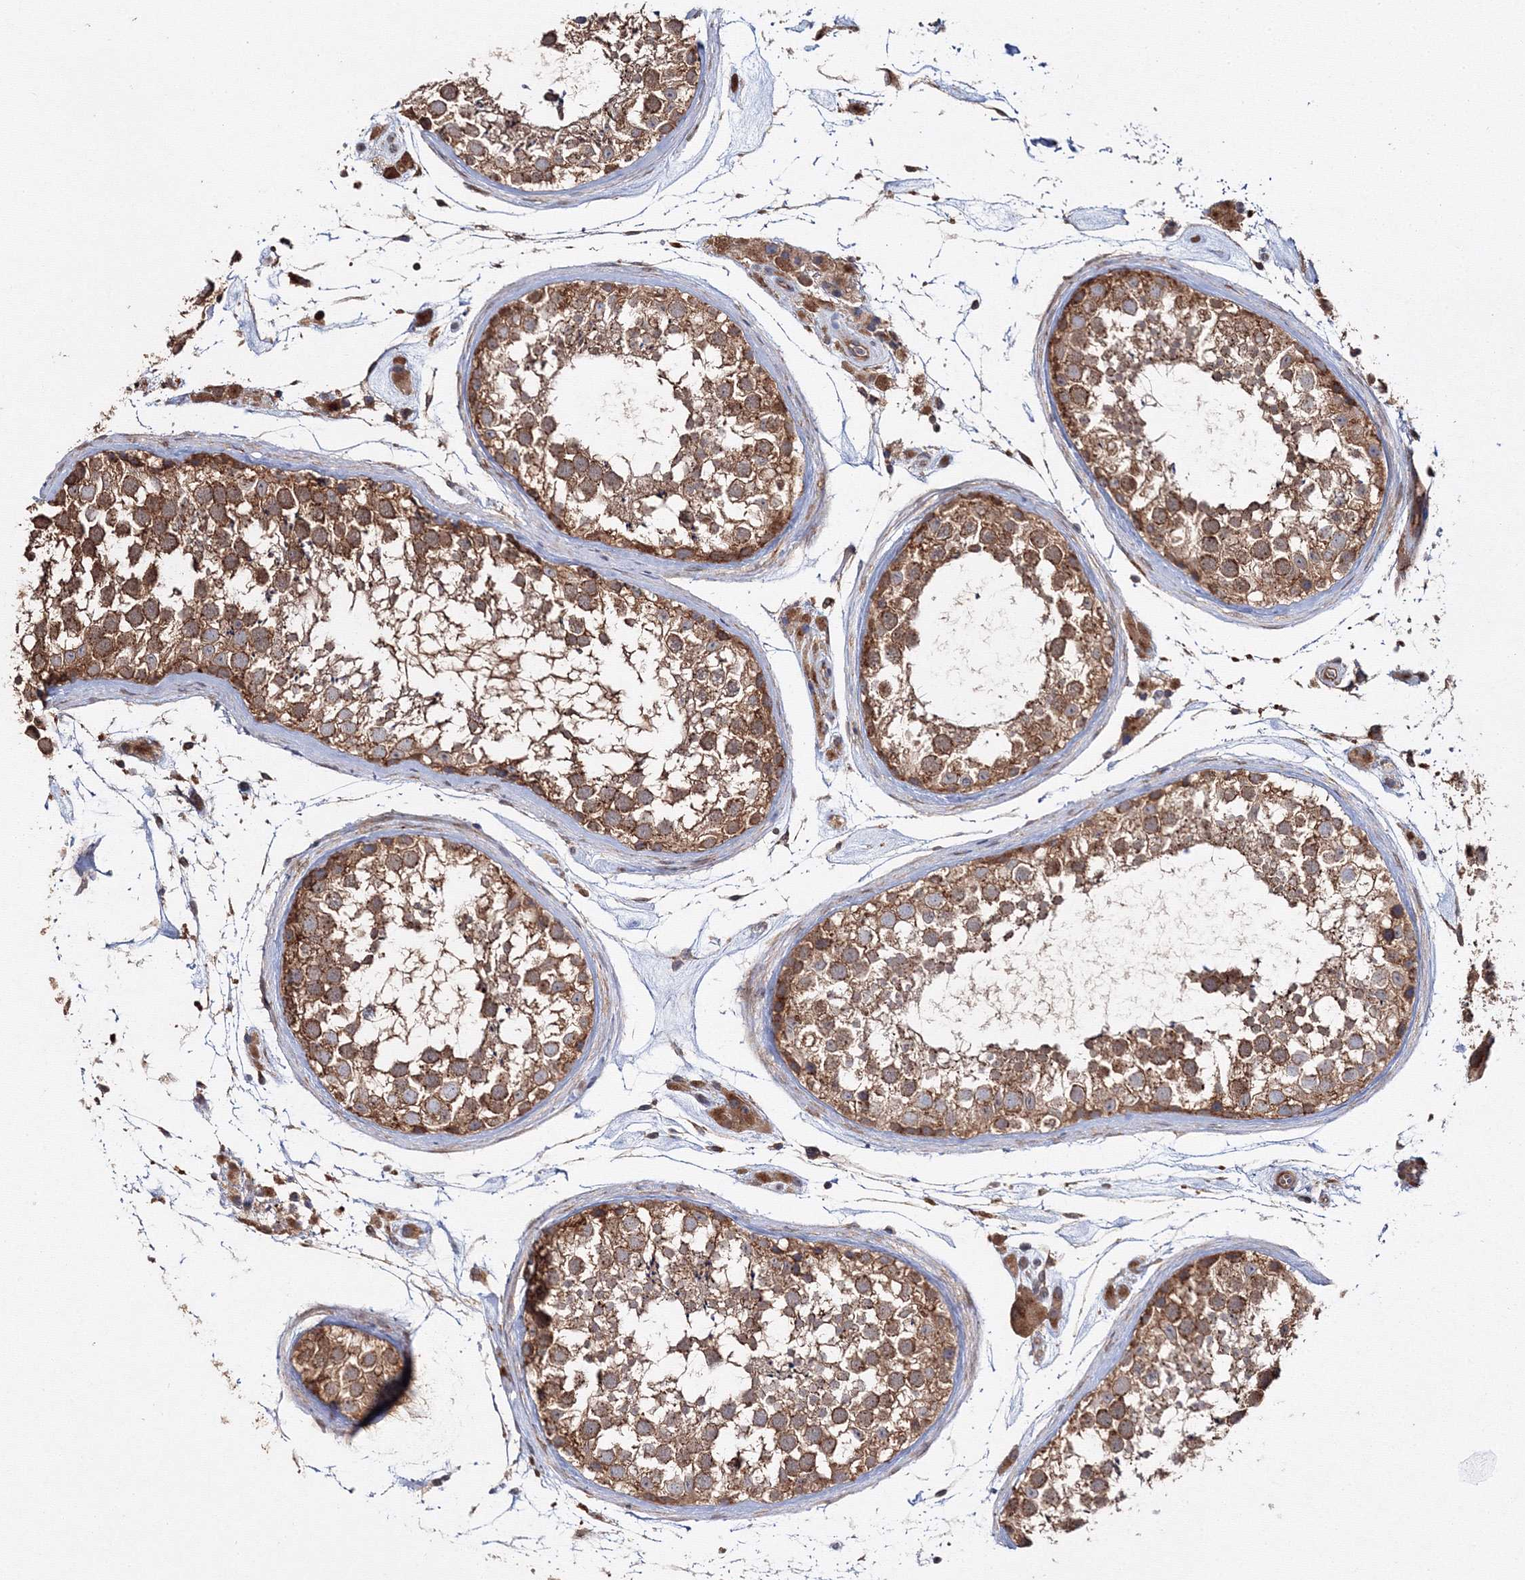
{"staining": {"intensity": "strong", "quantity": ">75%", "location": "cytoplasmic/membranous"}, "tissue": "testis", "cell_type": "Cells in seminiferous ducts", "image_type": "normal", "snomed": [{"axis": "morphology", "description": "Normal tissue, NOS"}, {"axis": "topography", "description": "Testis"}], "caption": "Protein expression analysis of unremarkable testis displays strong cytoplasmic/membranous positivity in approximately >75% of cells in seminiferous ducts. (DAB (3,3'-diaminobenzidine) = brown stain, brightfield microscopy at high magnification).", "gene": "DDO", "patient": {"sex": "male", "age": 46}}